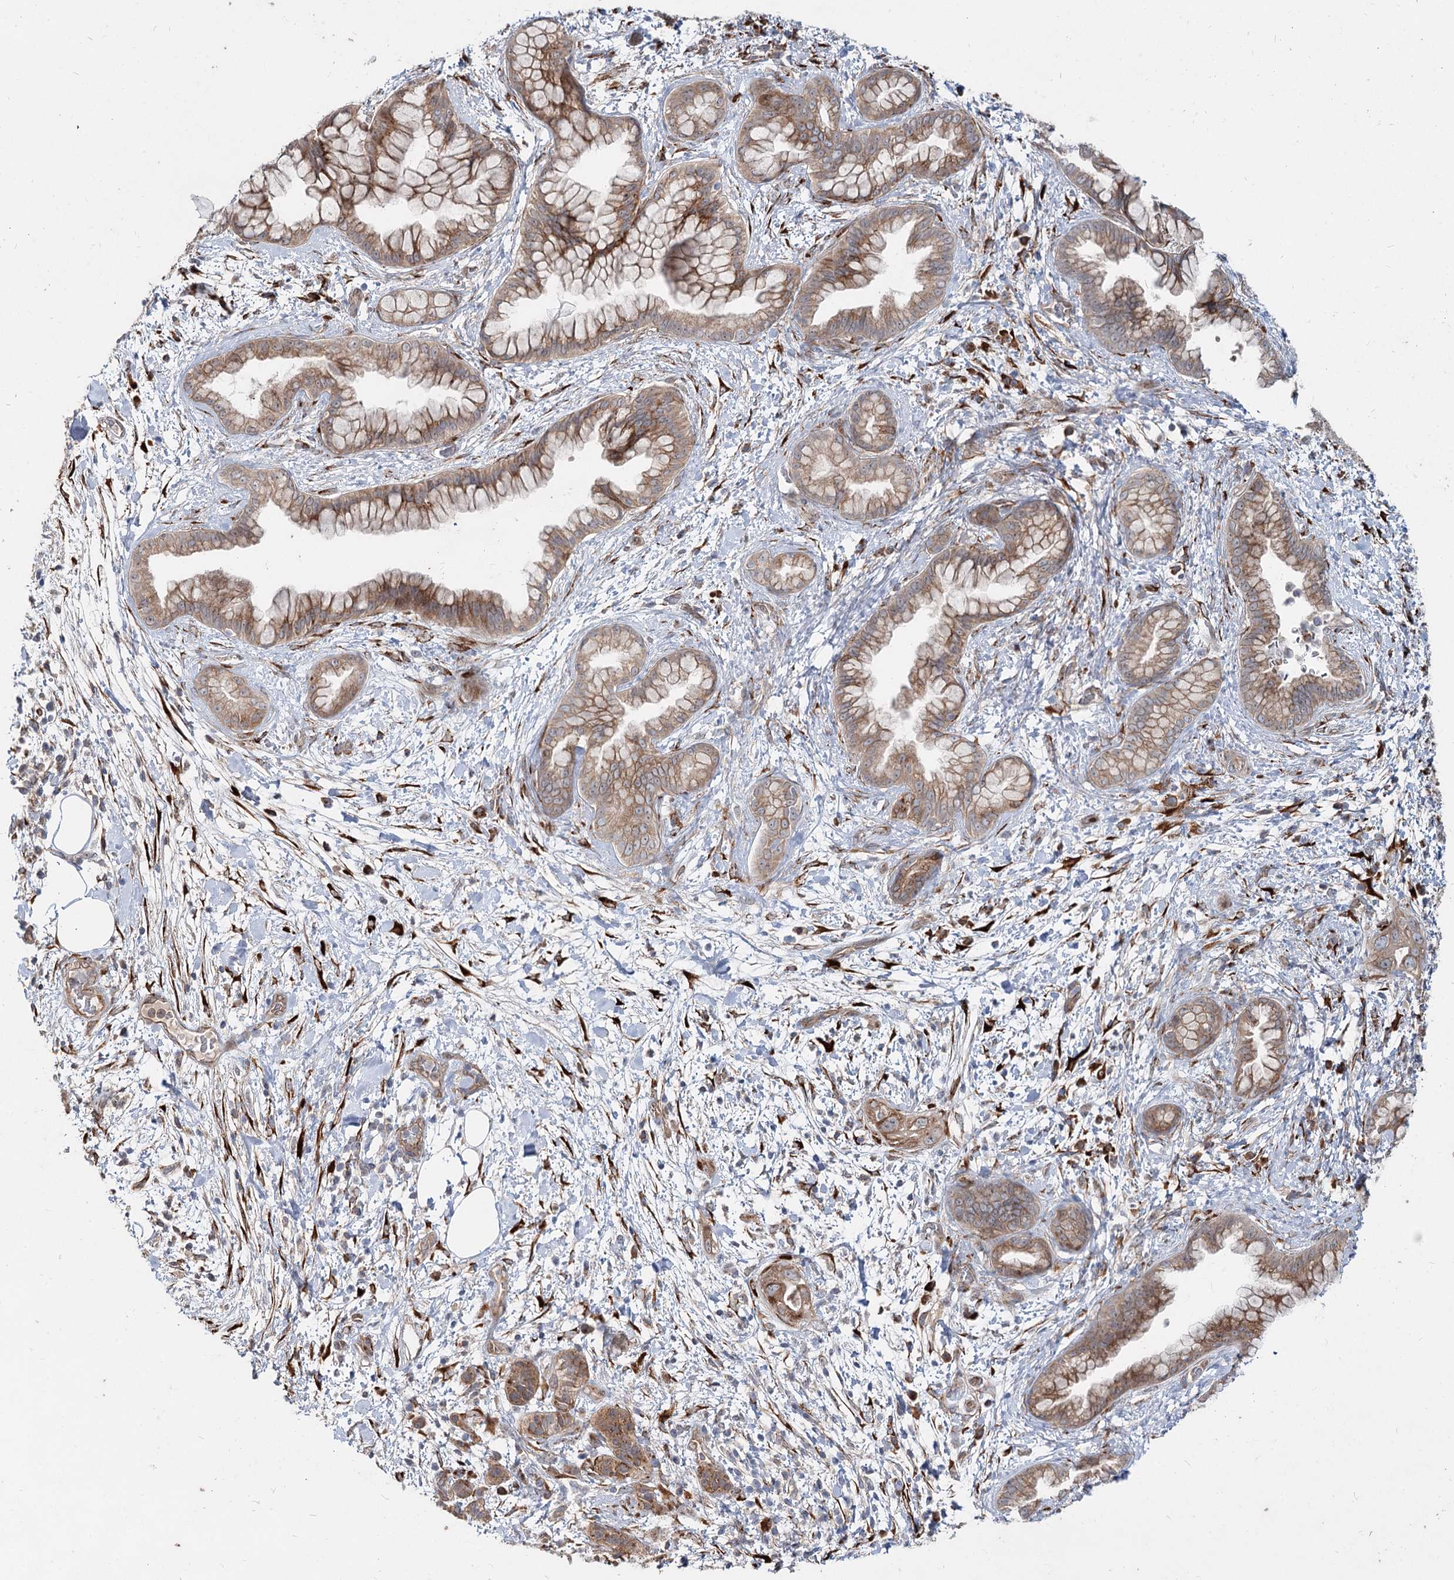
{"staining": {"intensity": "moderate", "quantity": ">75%", "location": "cytoplasmic/membranous"}, "tissue": "pancreatic cancer", "cell_type": "Tumor cells", "image_type": "cancer", "snomed": [{"axis": "morphology", "description": "Adenocarcinoma, NOS"}, {"axis": "topography", "description": "Pancreas"}], "caption": "Approximately >75% of tumor cells in human adenocarcinoma (pancreatic) display moderate cytoplasmic/membranous protein positivity as visualized by brown immunohistochemical staining.", "gene": "SPART", "patient": {"sex": "female", "age": 78}}